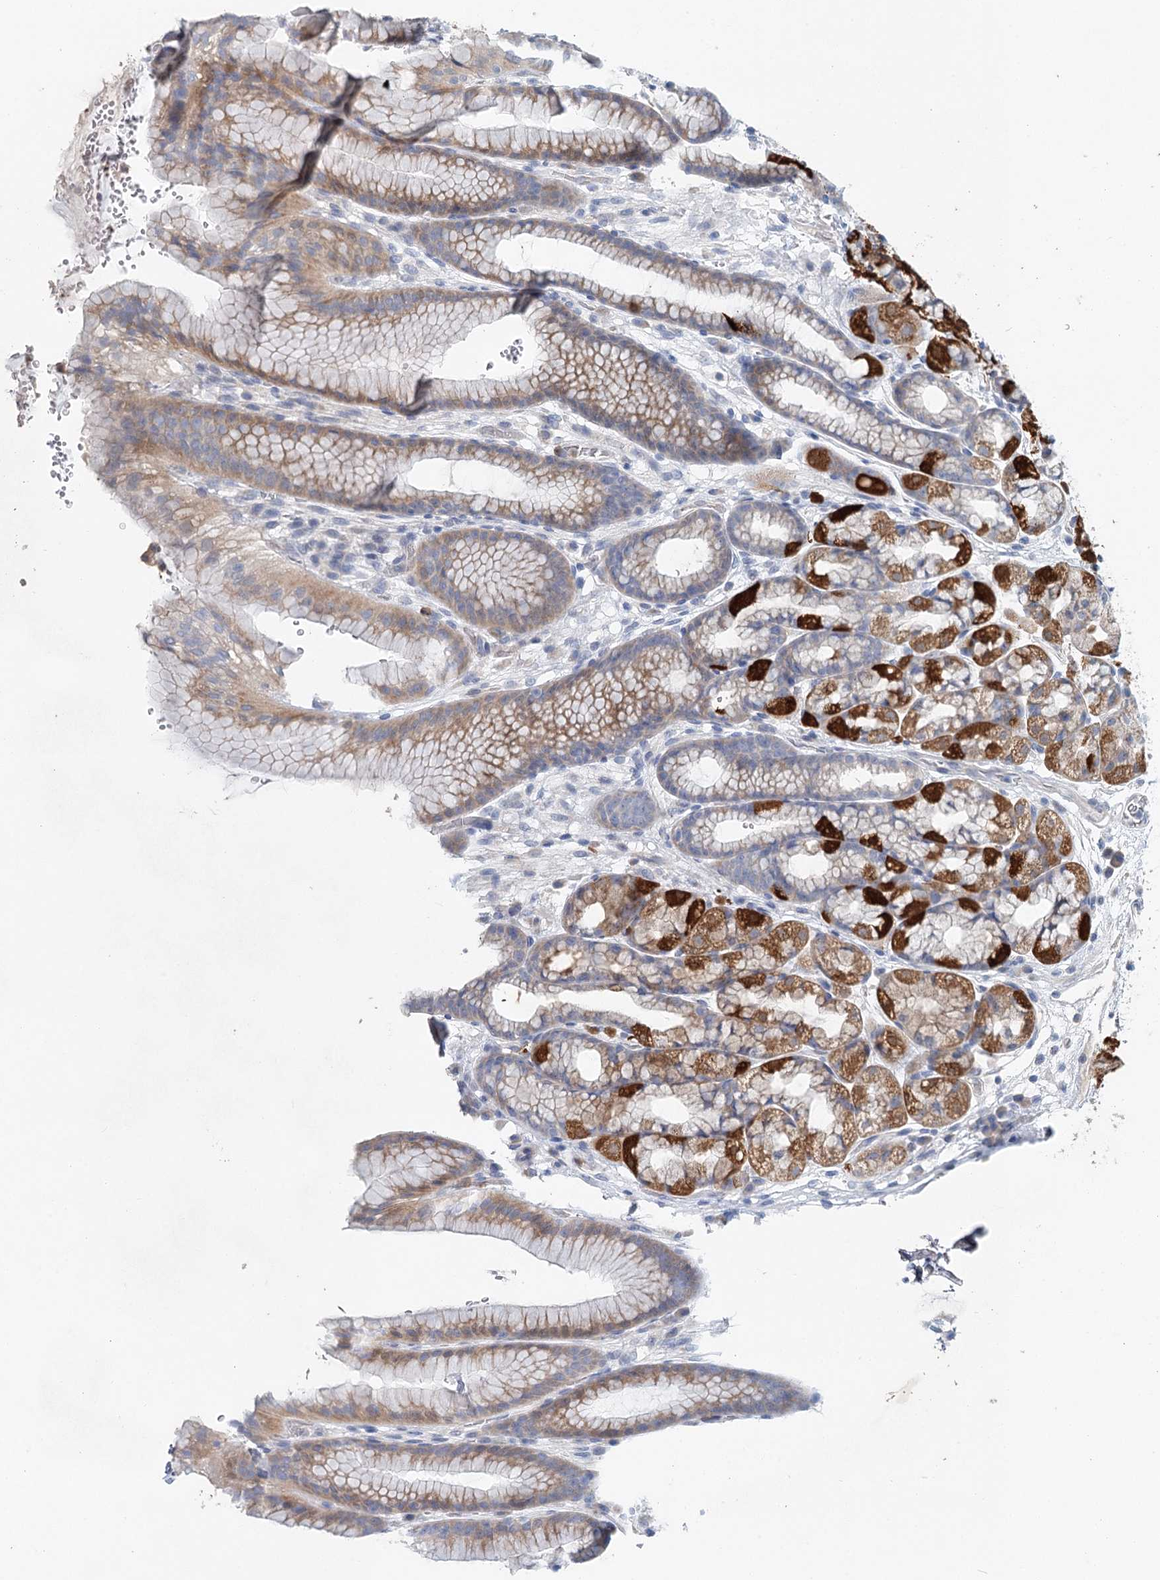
{"staining": {"intensity": "strong", "quantity": "25%-75%", "location": "cytoplasmic/membranous"}, "tissue": "stomach", "cell_type": "Glandular cells", "image_type": "normal", "snomed": [{"axis": "morphology", "description": "Normal tissue, NOS"}, {"axis": "morphology", "description": "Adenocarcinoma, NOS"}, {"axis": "topography", "description": "Stomach"}], "caption": "A high-resolution micrograph shows immunohistochemistry staining of benign stomach, which demonstrates strong cytoplasmic/membranous expression in approximately 25%-75% of glandular cells.", "gene": "MYL6B", "patient": {"sex": "male", "age": 57}}